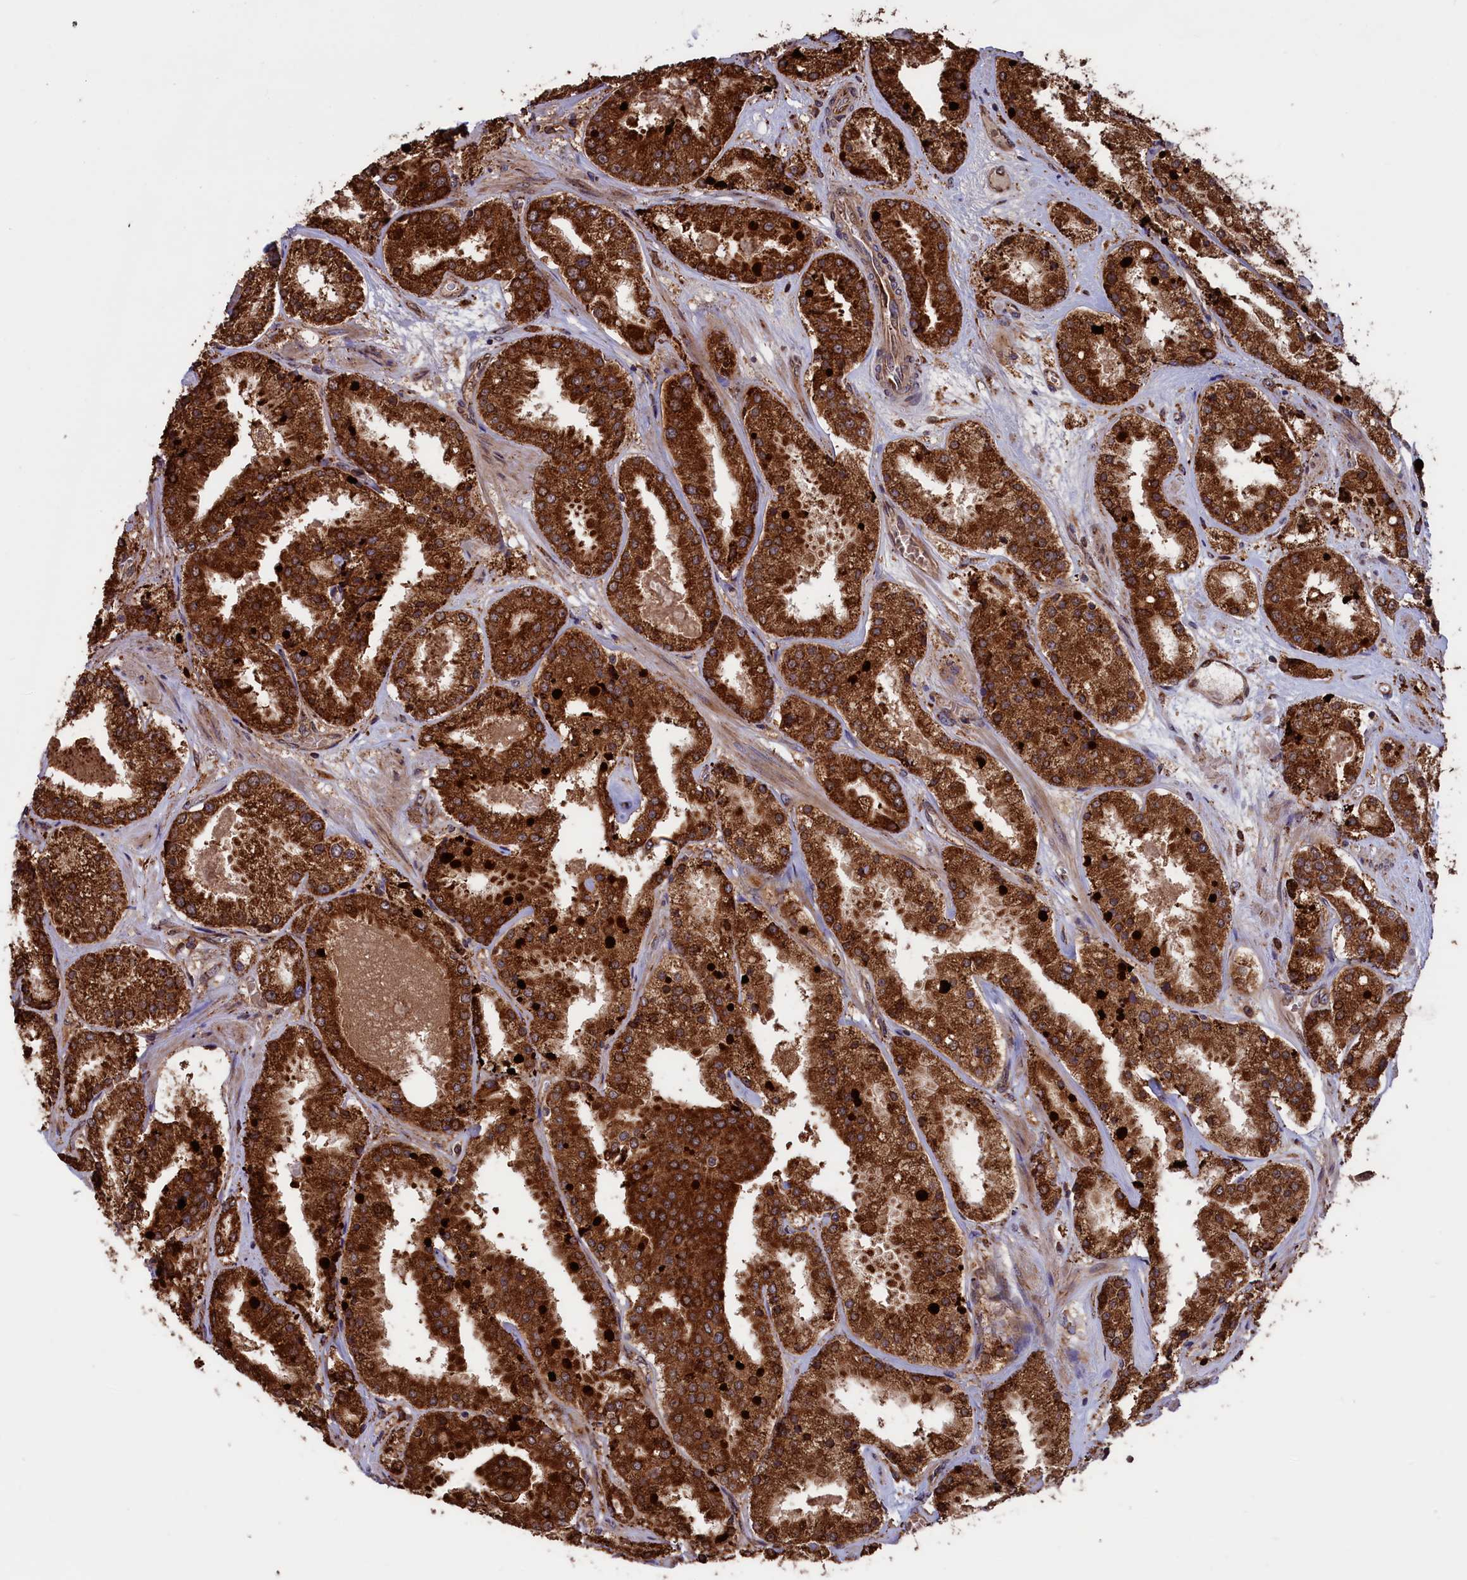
{"staining": {"intensity": "strong", "quantity": ">75%", "location": "cytoplasmic/membranous"}, "tissue": "prostate cancer", "cell_type": "Tumor cells", "image_type": "cancer", "snomed": [{"axis": "morphology", "description": "Adenocarcinoma, High grade"}, {"axis": "topography", "description": "Prostate"}], "caption": "Prostate cancer (adenocarcinoma (high-grade)) stained with immunohistochemistry shows strong cytoplasmic/membranous expression in about >75% of tumor cells.", "gene": "PLA2G4C", "patient": {"sex": "male", "age": 63}}